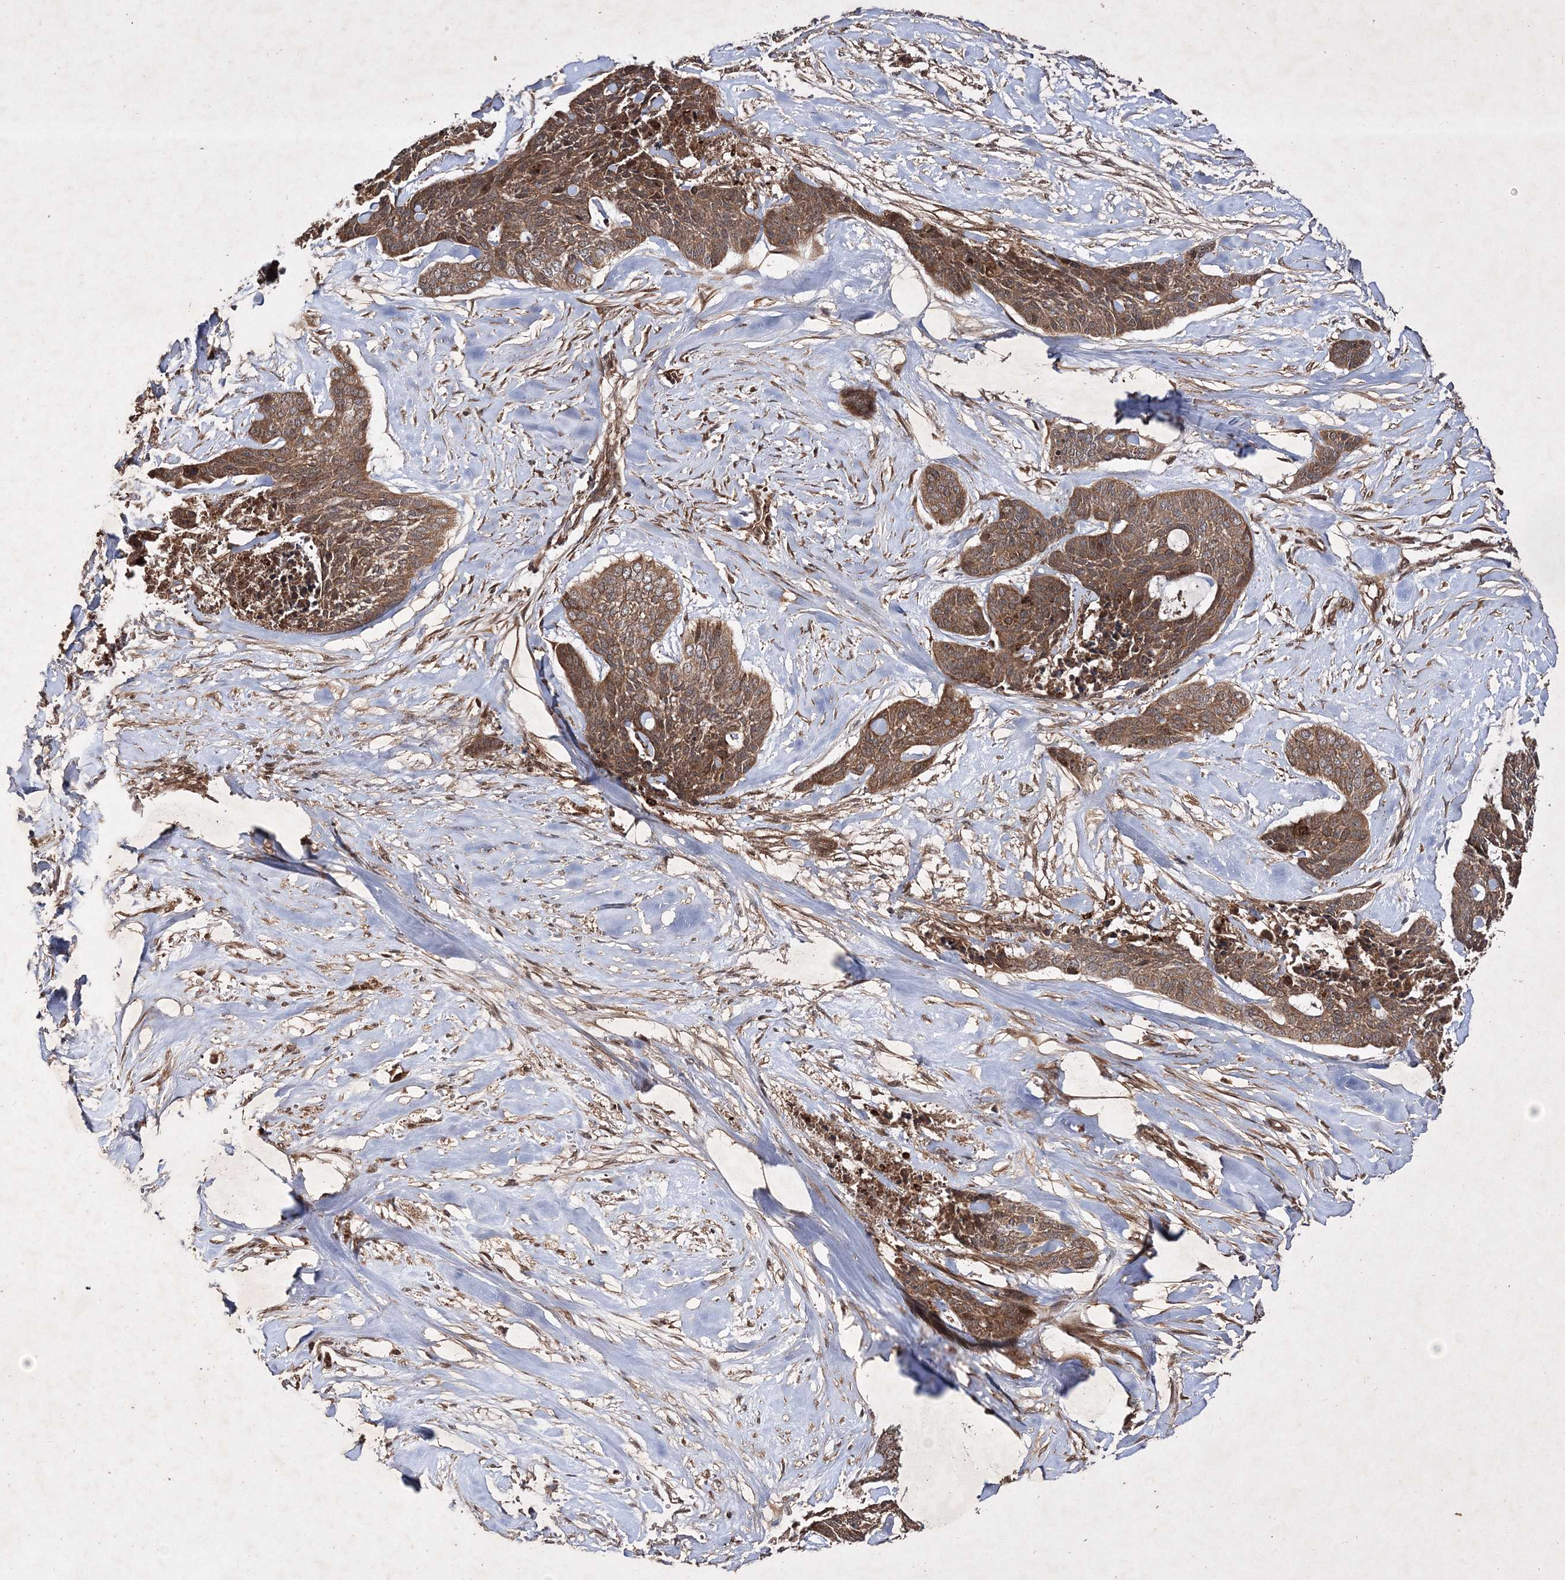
{"staining": {"intensity": "strong", "quantity": ">75%", "location": "cytoplasmic/membranous"}, "tissue": "skin cancer", "cell_type": "Tumor cells", "image_type": "cancer", "snomed": [{"axis": "morphology", "description": "Basal cell carcinoma"}, {"axis": "topography", "description": "Skin"}], "caption": "Brown immunohistochemical staining in skin cancer displays strong cytoplasmic/membranous expression in about >75% of tumor cells.", "gene": "DNAJC13", "patient": {"sex": "female", "age": 64}}